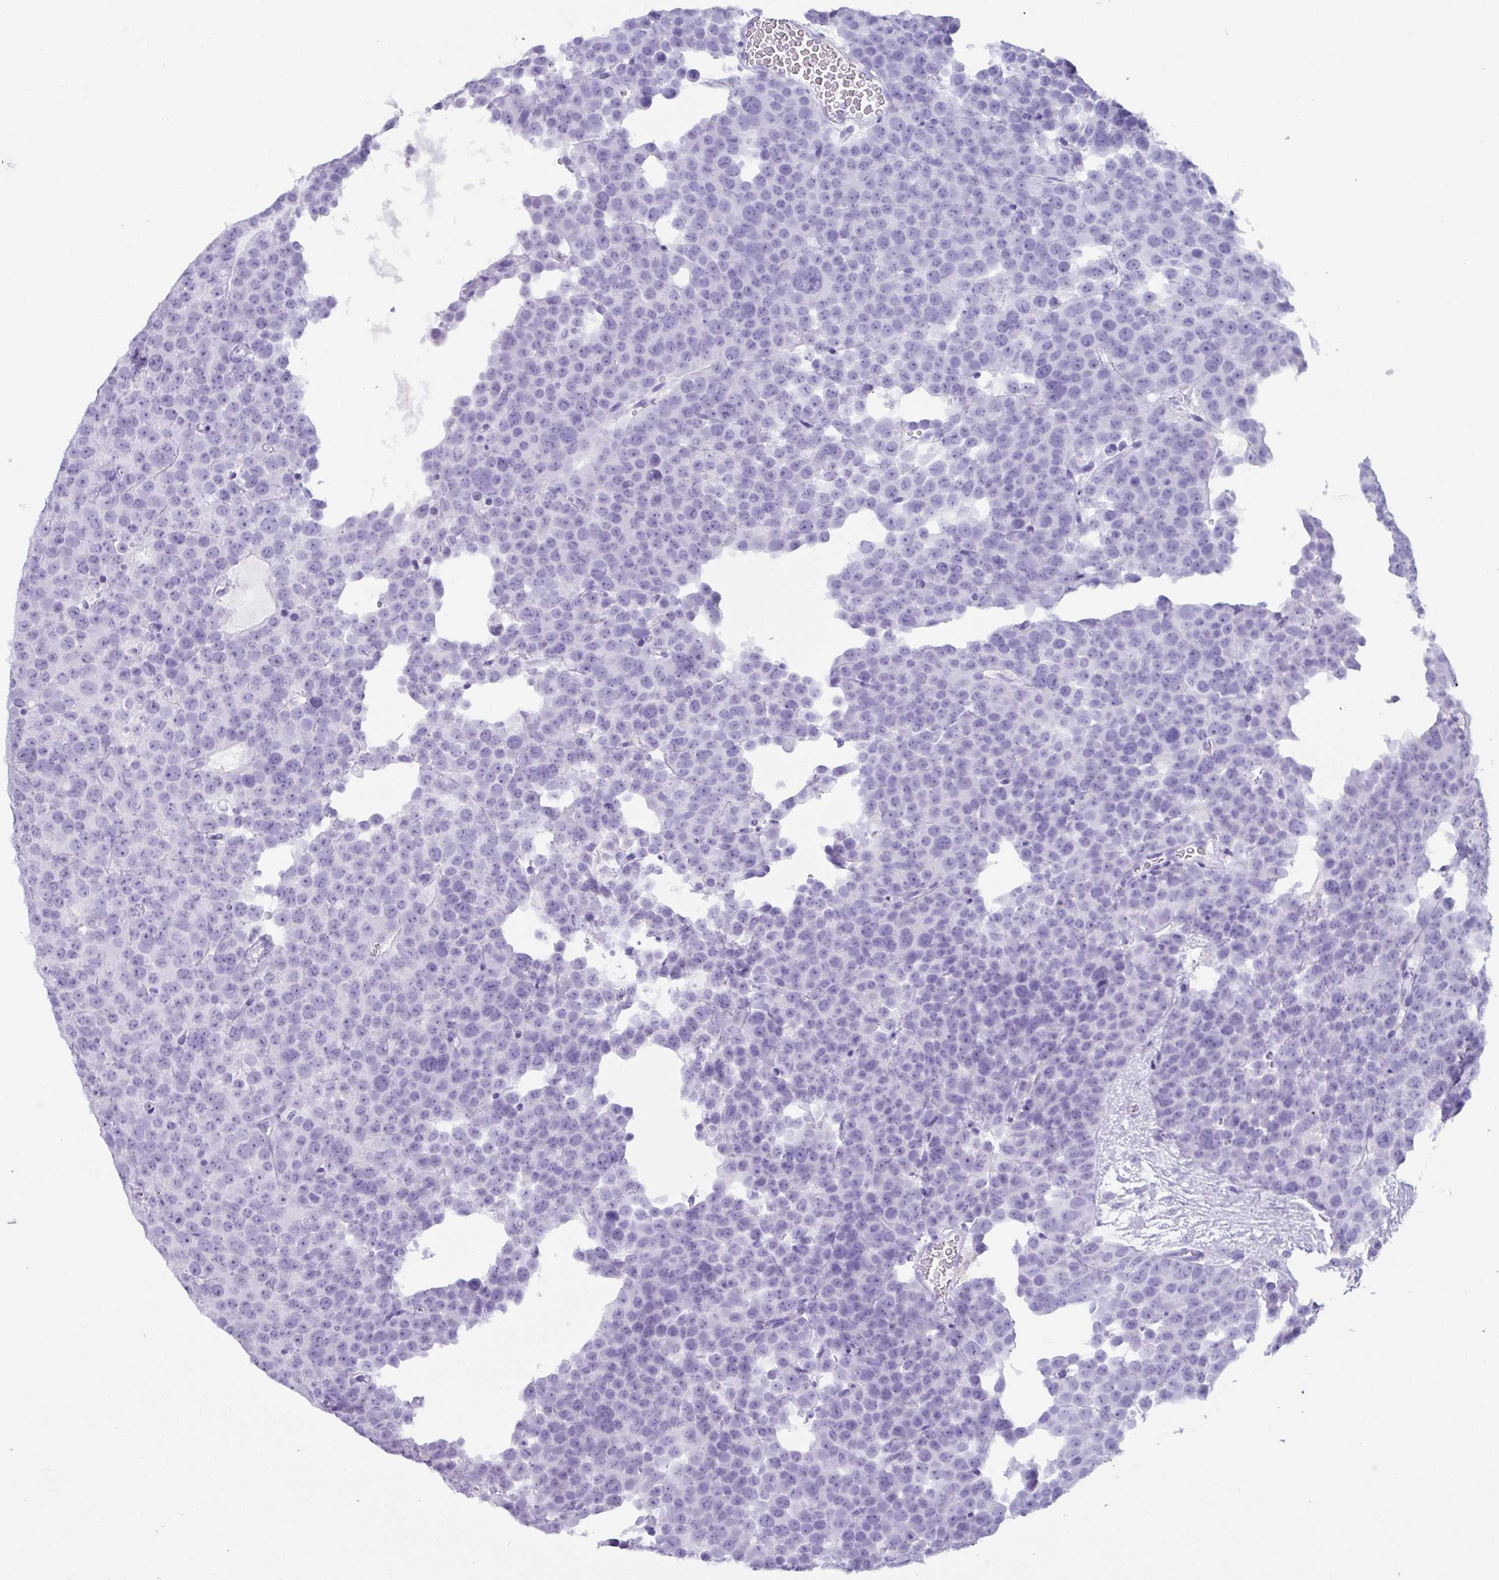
{"staining": {"intensity": "negative", "quantity": "none", "location": "none"}, "tissue": "testis cancer", "cell_type": "Tumor cells", "image_type": "cancer", "snomed": [{"axis": "morphology", "description": "Seminoma, NOS"}, {"axis": "topography", "description": "Testis"}], "caption": "An image of seminoma (testis) stained for a protein exhibits no brown staining in tumor cells. (DAB (3,3'-diaminobenzidine) immunohistochemistry (IHC) with hematoxylin counter stain).", "gene": "ZNF524", "patient": {"sex": "male", "age": 71}}